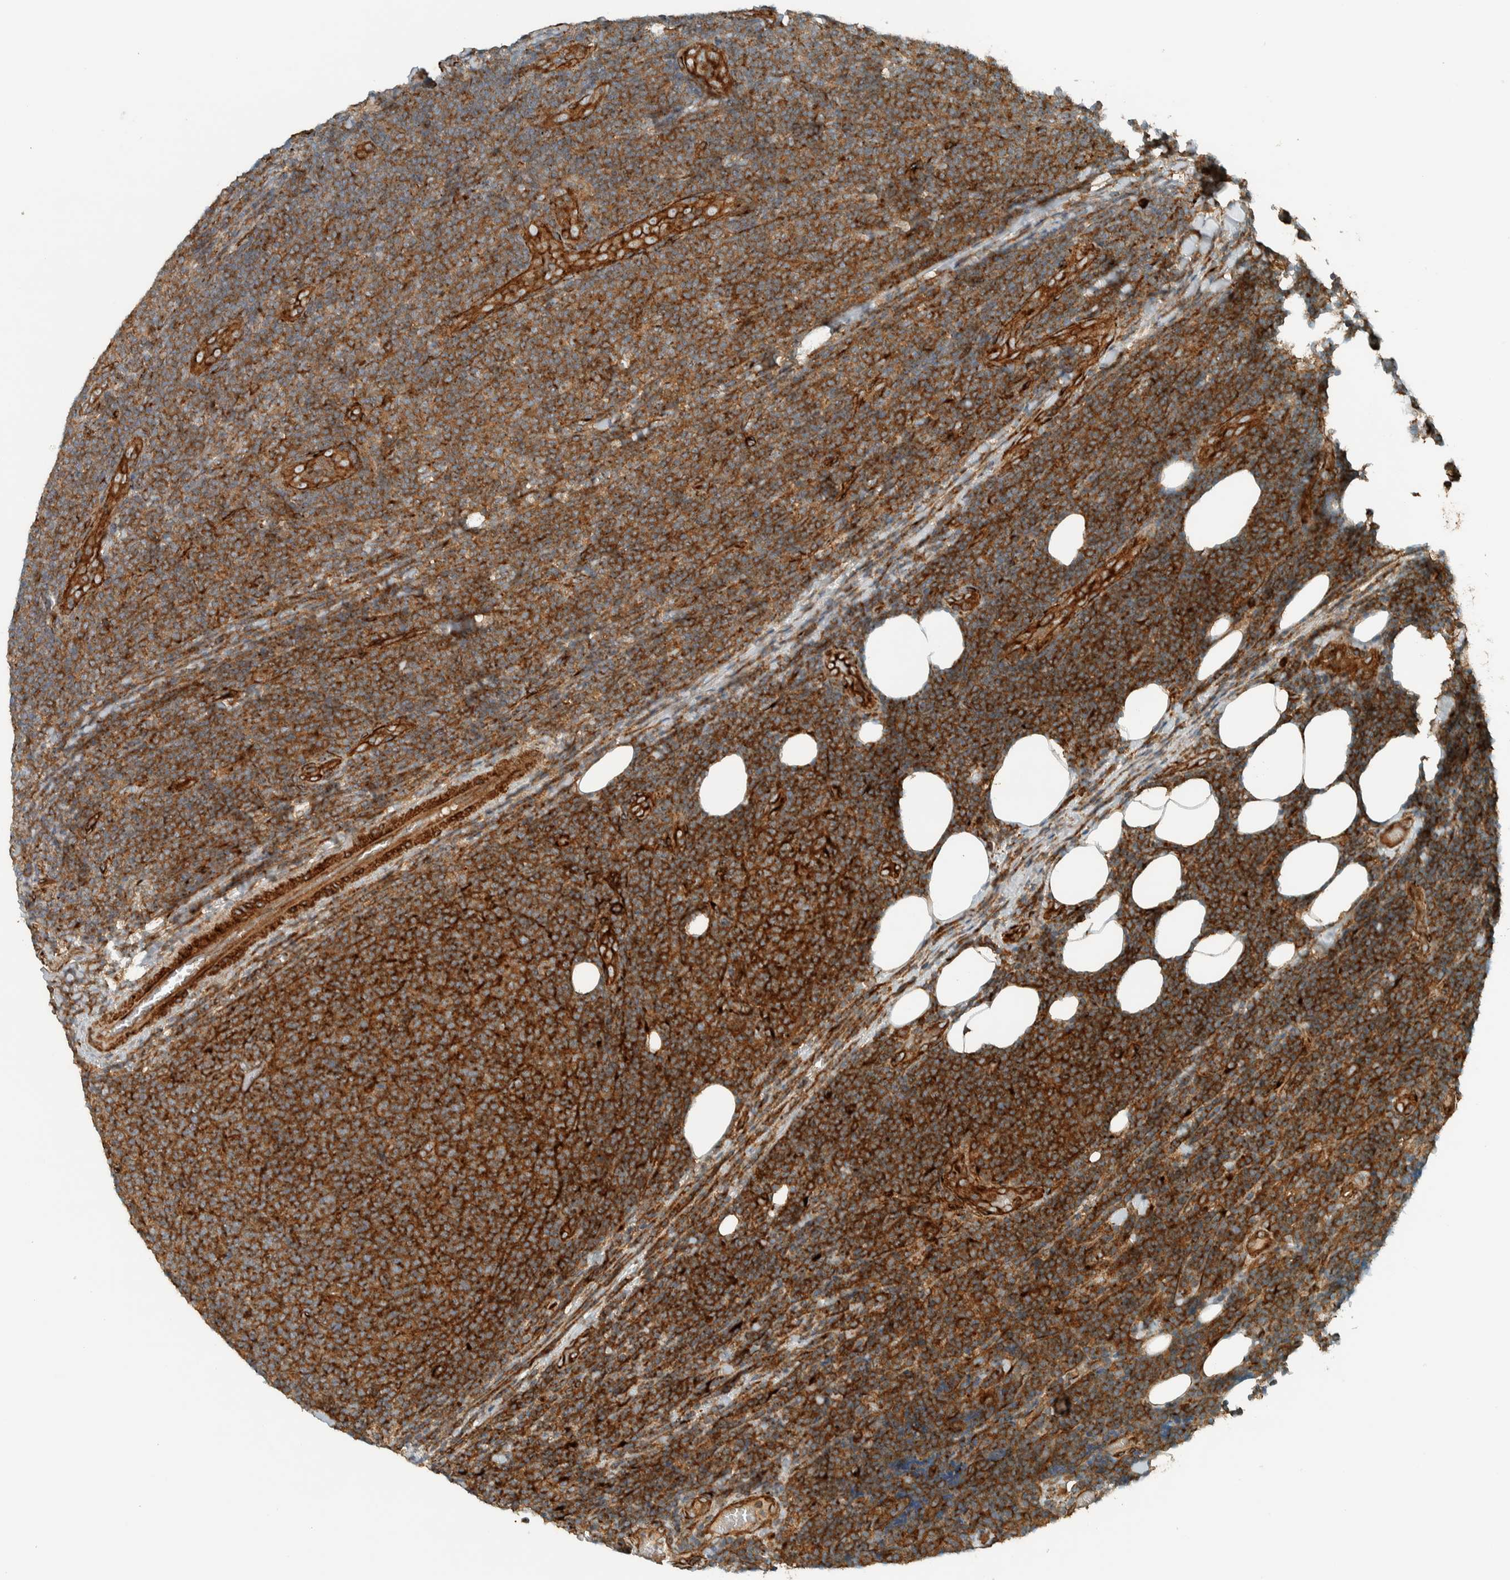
{"staining": {"intensity": "strong", "quantity": ">75%", "location": "cytoplasmic/membranous"}, "tissue": "lymphoma", "cell_type": "Tumor cells", "image_type": "cancer", "snomed": [{"axis": "morphology", "description": "Malignant lymphoma, non-Hodgkin's type, Low grade"}, {"axis": "topography", "description": "Lymph node"}], "caption": "A micrograph showing strong cytoplasmic/membranous expression in about >75% of tumor cells in low-grade malignant lymphoma, non-Hodgkin's type, as visualized by brown immunohistochemical staining.", "gene": "EXOC7", "patient": {"sex": "male", "age": 66}}